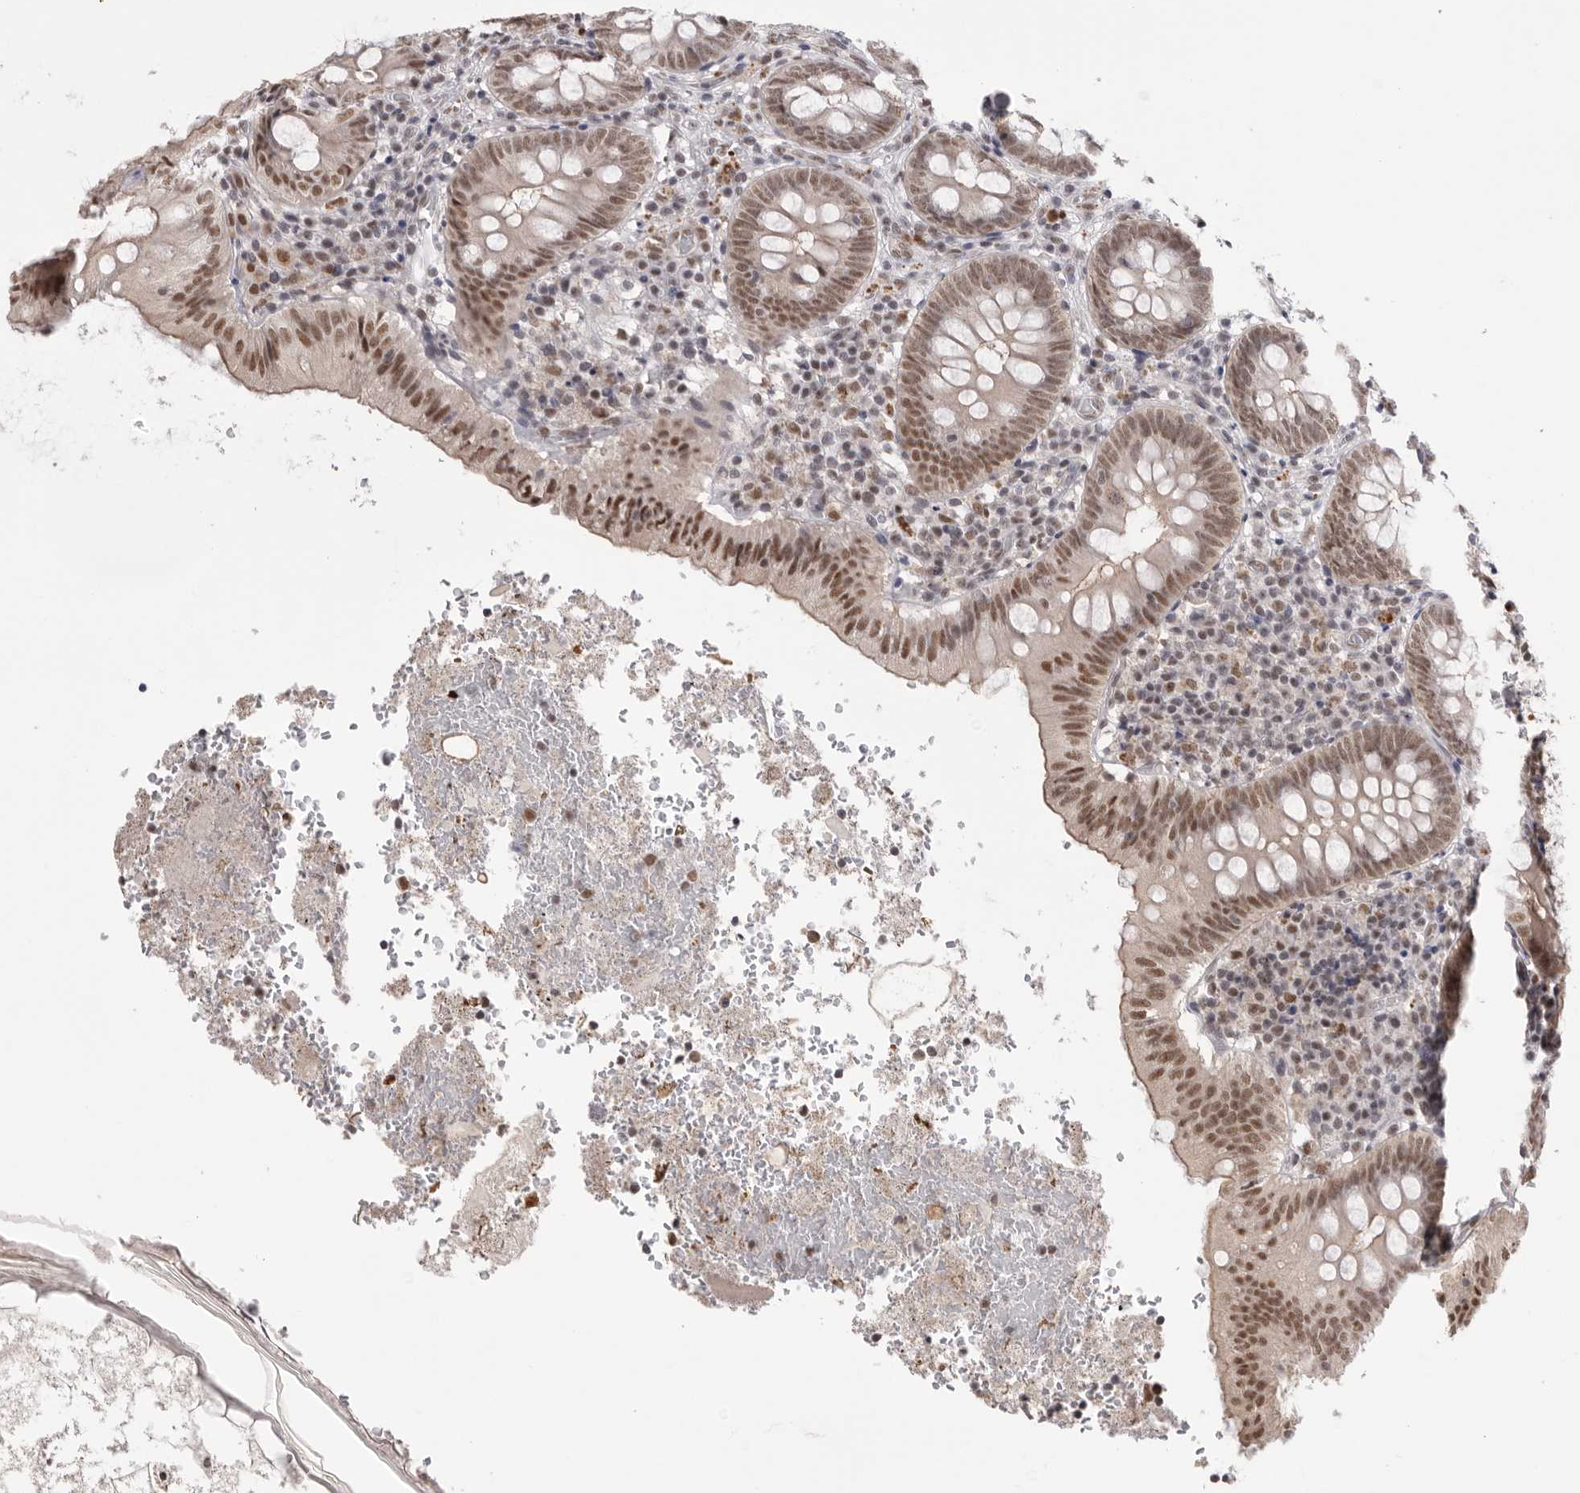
{"staining": {"intensity": "moderate", "quantity": ">75%", "location": "nuclear"}, "tissue": "appendix", "cell_type": "Glandular cells", "image_type": "normal", "snomed": [{"axis": "morphology", "description": "Normal tissue, NOS"}, {"axis": "topography", "description": "Appendix"}], "caption": "Immunohistochemical staining of benign appendix exhibits moderate nuclear protein expression in about >75% of glandular cells.", "gene": "BCLAF3", "patient": {"sex": "male", "age": 8}}